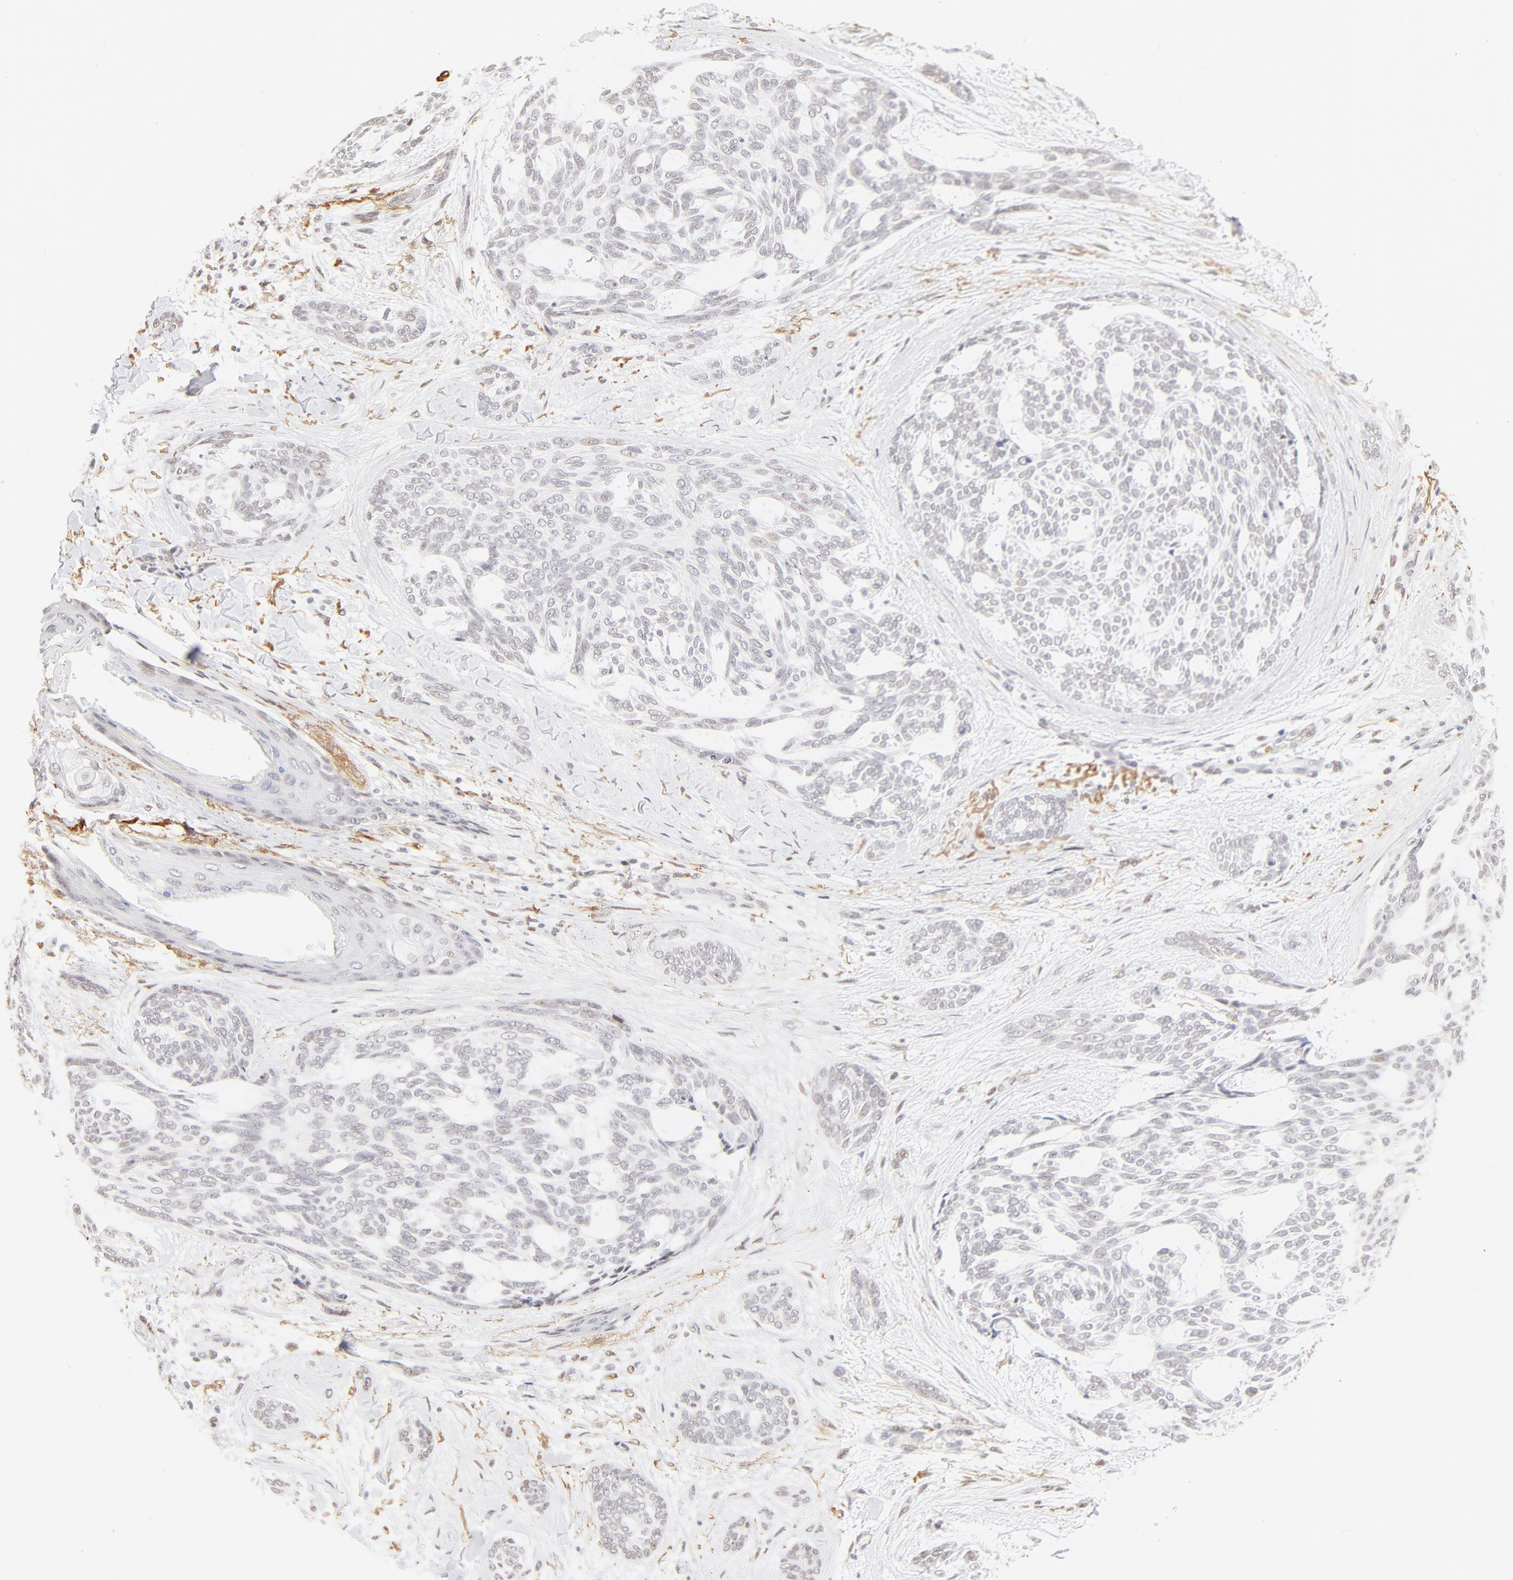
{"staining": {"intensity": "weak", "quantity": "<25%", "location": "nuclear"}, "tissue": "skin cancer", "cell_type": "Tumor cells", "image_type": "cancer", "snomed": [{"axis": "morphology", "description": "Normal tissue, NOS"}, {"axis": "morphology", "description": "Basal cell carcinoma"}, {"axis": "topography", "description": "Skin"}], "caption": "Photomicrograph shows no protein positivity in tumor cells of skin basal cell carcinoma tissue. The staining was performed using DAB (3,3'-diaminobenzidine) to visualize the protein expression in brown, while the nuclei were stained in blue with hematoxylin (Magnification: 20x).", "gene": "PBX1", "patient": {"sex": "female", "age": 71}}